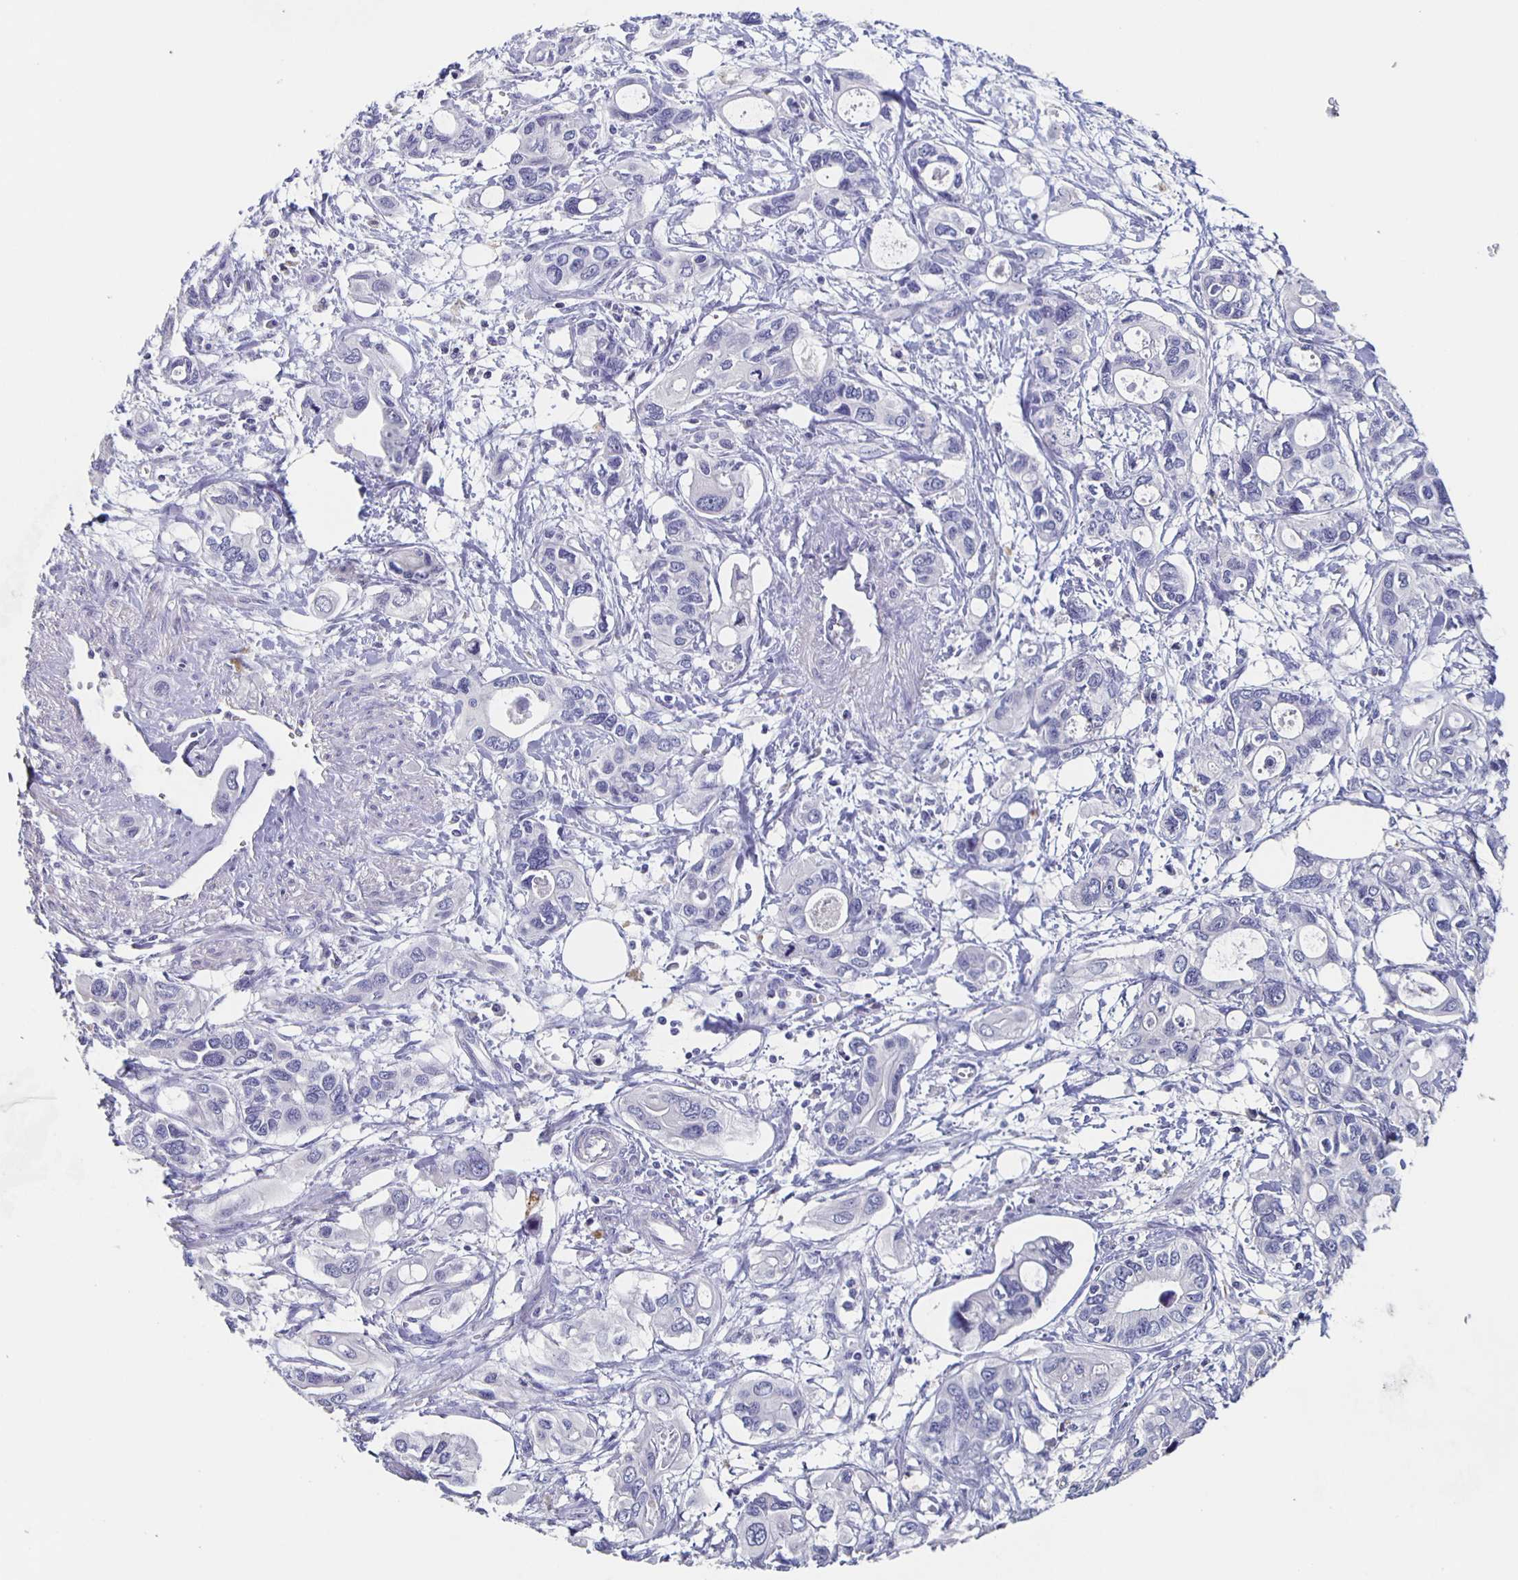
{"staining": {"intensity": "negative", "quantity": "none", "location": "none"}, "tissue": "pancreatic cancer", "cell_type": "Tumor cells", "image_type": "cancer", "snomed": [{"axis": "morphology", "description": "Adenocarcinoma, NOS"}, {"axis": "topography", "description": "Pancreas"}], "caption": "Immunohistochemistry photomicrograph of neoplastic tissue: adenocarcinoma (pancreatic) stained with DAB demonstrates no significant protein expression in tumor cells. (IHC, brightfield microscopy, high magnification).", "gene": "CACNA2D2", "patient": {"sex": "male", "age": 60}}